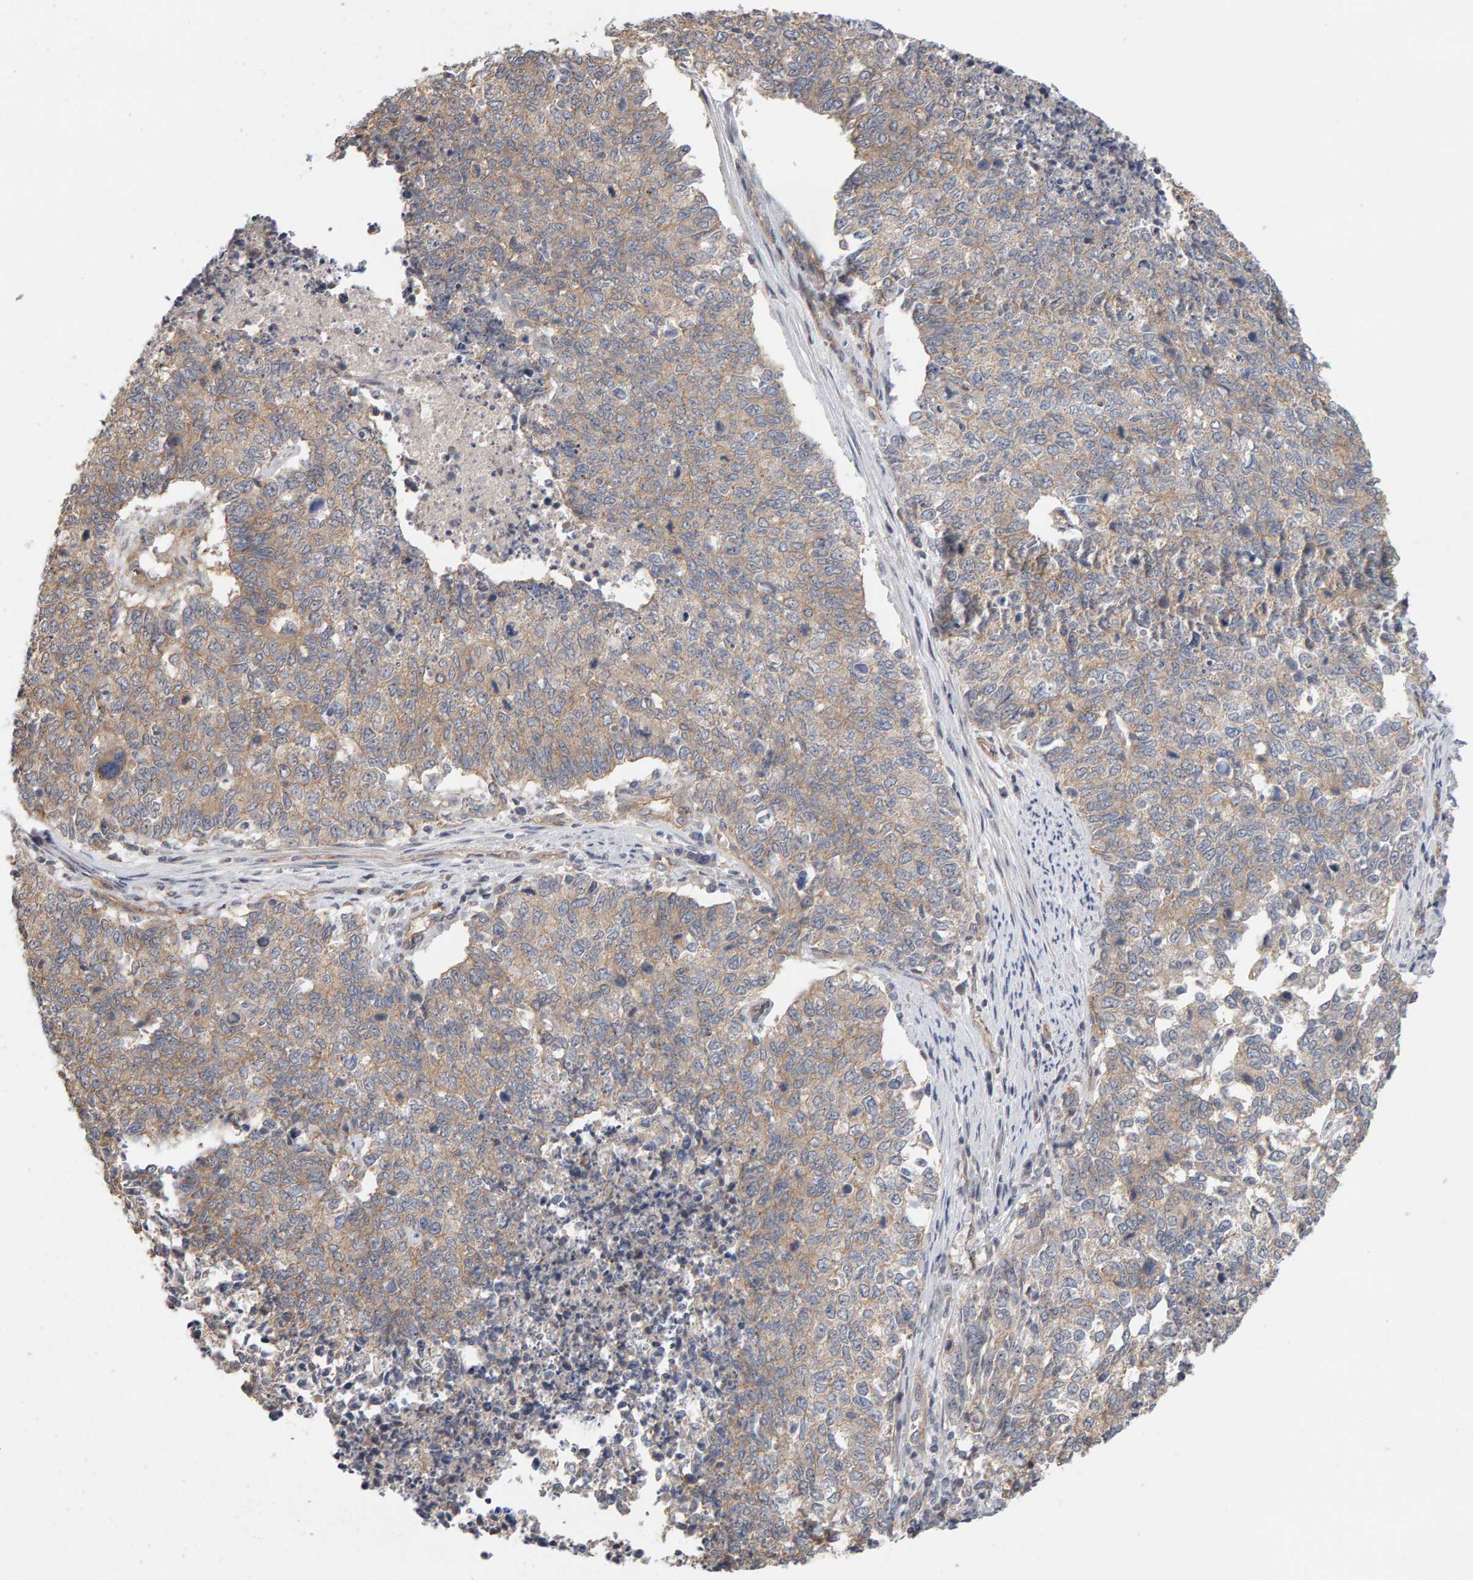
{"staining": {"intensity": "weak", "quantity": ">75%", "location": "cytoplasmic/membranous"}, "tissue": "cervical cancer", "cell_type": "Tumor cells", "image_type": "cancer", "snomed": [{"axis": "morphology", "description": "Squamous cell carcinoma, NOS"}, {"axis": "topography", "description": "Cervix"}], "caption": "This is an image of IHC staining of squamous cell carcinoma (cervical), which shows weak staining in the cytoplasmic/membranous of tumor cells.", "gene": "PPP1R16A", "patient": {"sex": "female", "age": 63}}